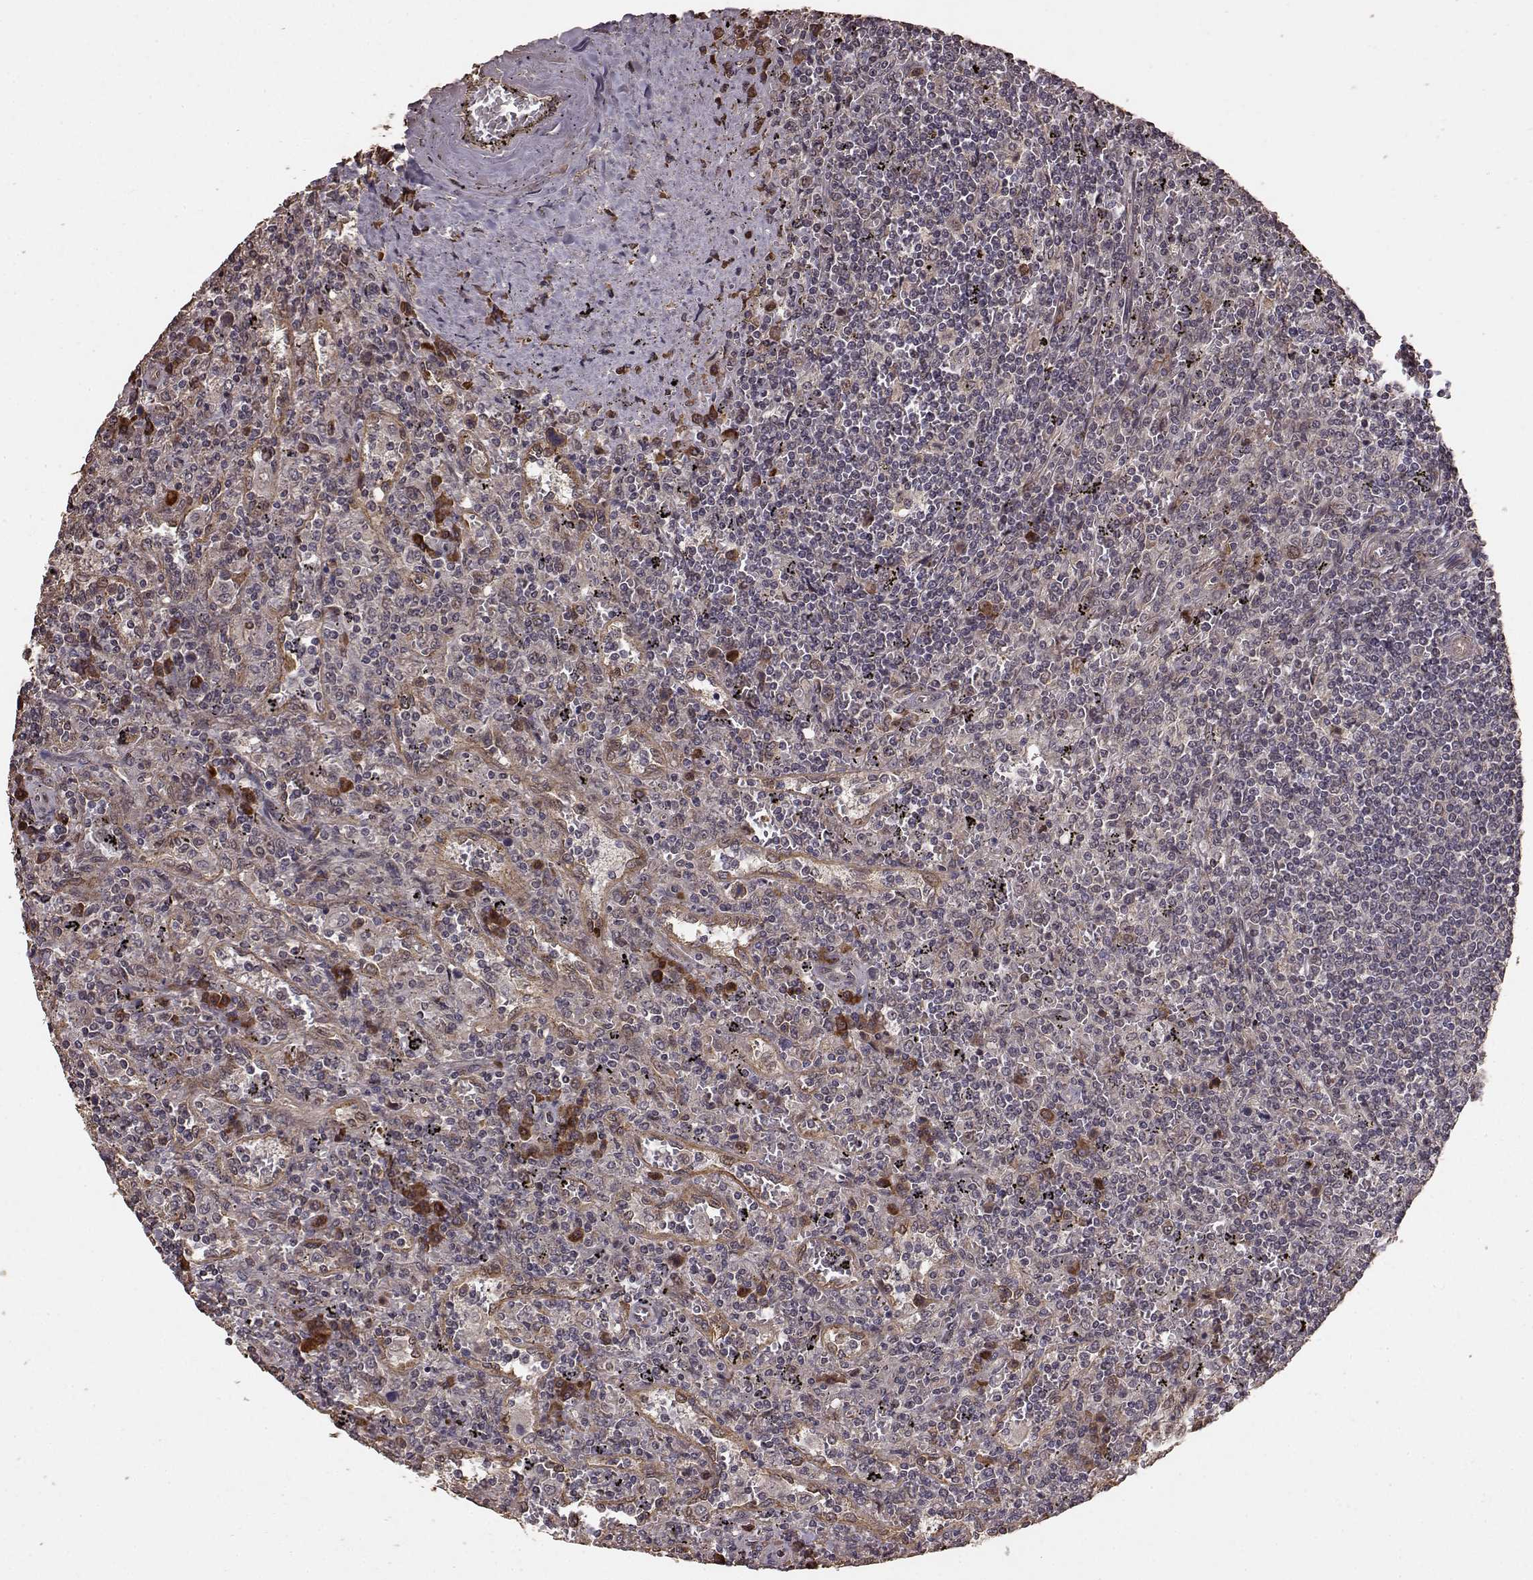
{"staining": {"intensity": "weak", "quantity": ">75%", "location": "cytoplasmic/membranous"}, "tissue": "lymphoma", "cell_type": "Tumor cells", "image_type": "cancer", "snomed": [{"axis": "morphology", "description": "Malignant lymphoma, non-Hodgkin's type, Low grade"}, {"axis": "topography", "description": "Spleen"}], "caption": "Immunohistochemical staining of human malignant lymphoma, non-Hodgkin's type (low-grade) reveals low levels of weak cytoplasmic/membranous protein positivity in approximately >75% of tumor cells.", "gene": "USP15", "patient": {"sex": "male", "age": 62}}